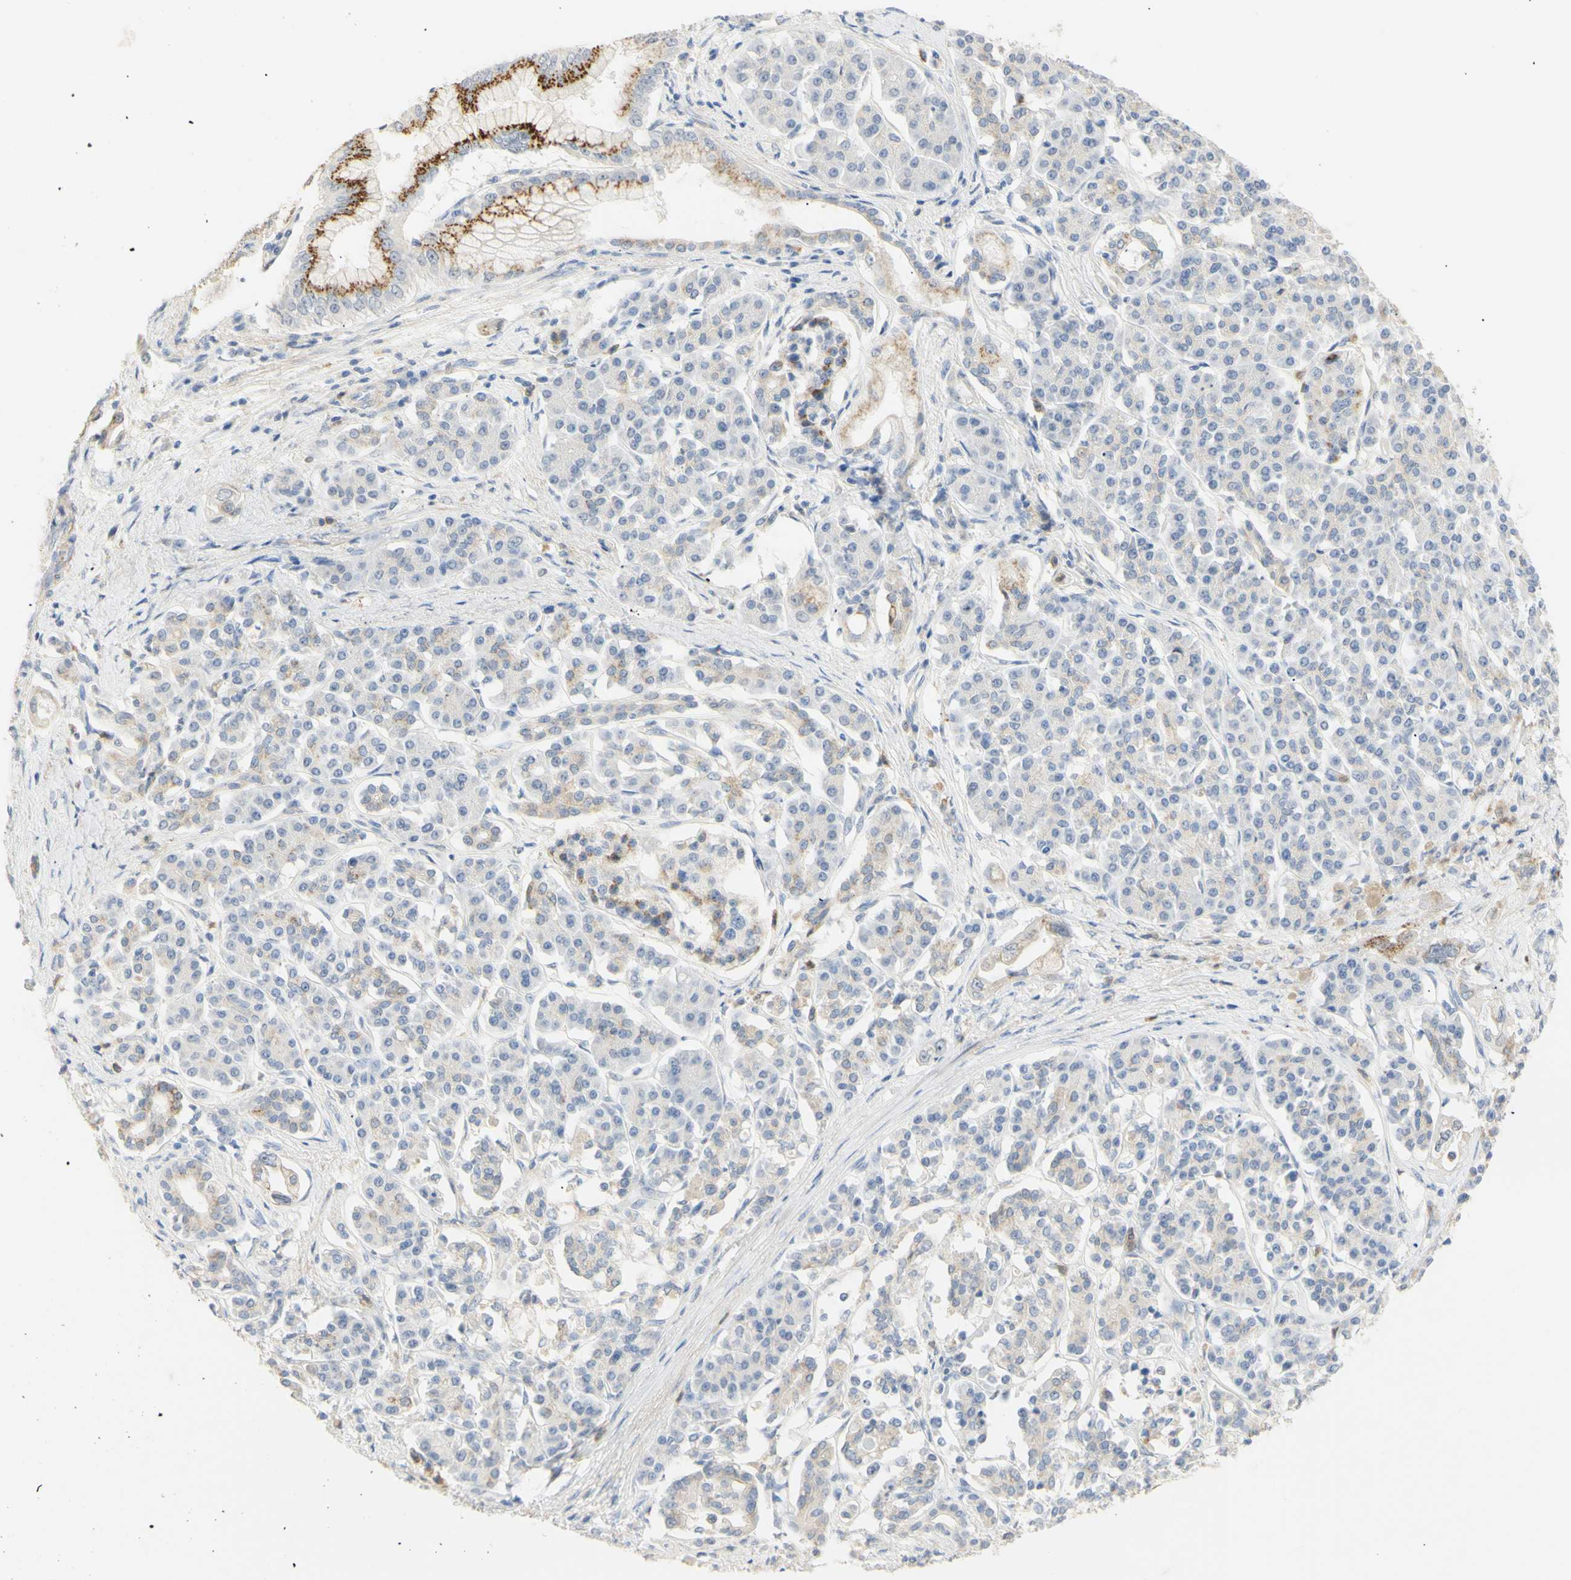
{"staining": {"intensity": "moderate", "quantity": "25%-75%", "location": "cytoplasmic/membranous"}, "tissue": "pancreatic cancer", "cell_type": "Tumor cells", "image_type": "cancer", "snomed": [{"axis": "morphology", "description": "Normal tissue, NOS"}, {"axis": "topography", "description": "Pancreas"}], "caption": "Moderate cytoplasmic/membranous staining is present in about 25%-75% of tumor cells in pancreatic cancer.", "gene": "B4GALNT3", "patient": {"sex": "male", "age": 42}}